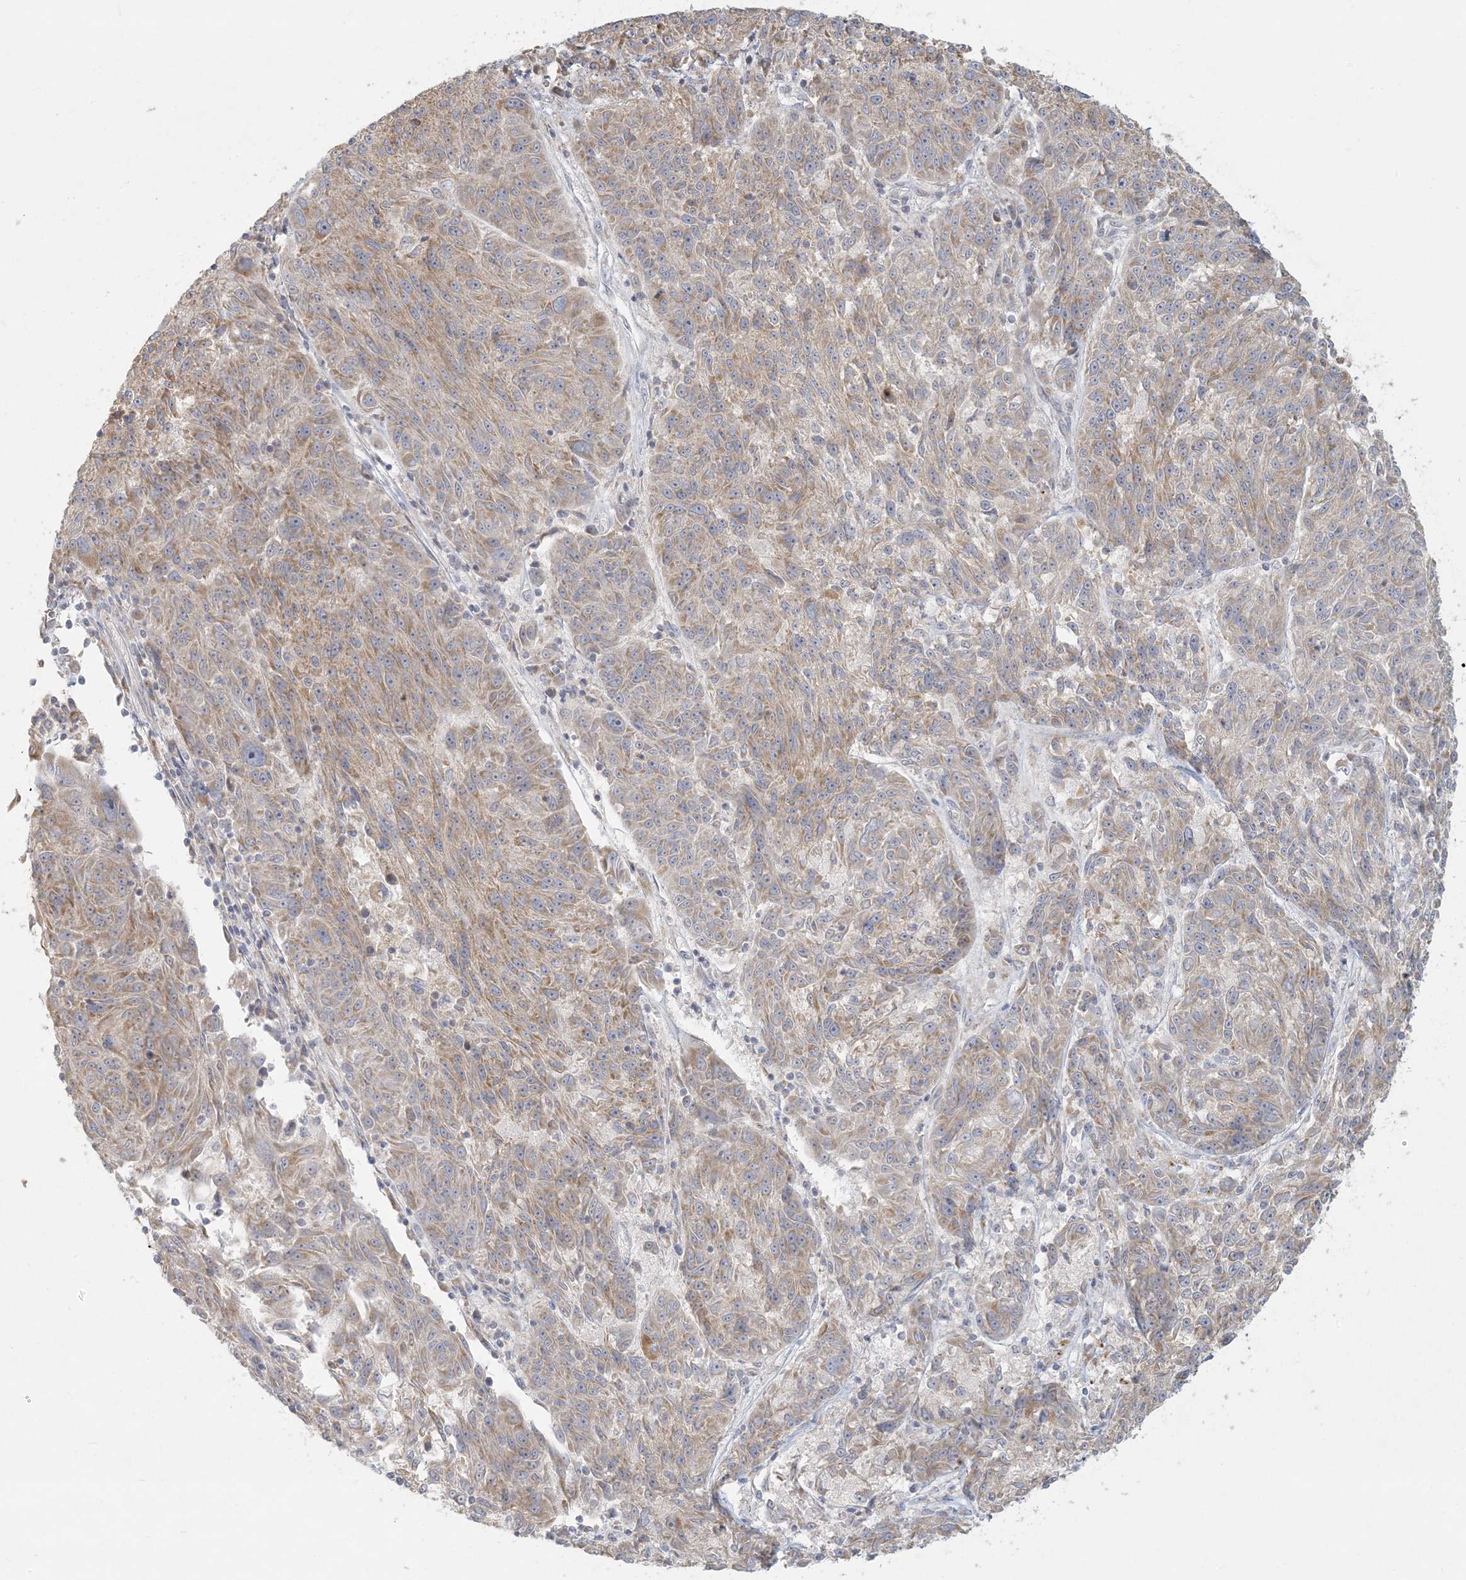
{"staining": {"intensity": "moderate", "quantity": ">75%", "location": "cytoplasmic/membranous"}, "tissue": "melanoma", "cell_type": "Tumor cells", "image_type": "cancer", "snomed": [{"axis": "morphology", "description": "Malignant melanoma, NOS"}, {"axis": "topography", "description": "Skin"}], "caption": "Immunohistochemical staining of human malignant melanoma reveals medium levels of moderate cytoplasmic/membranous staining in about >75% of tumor cells.", "gene": "MCAT", "patient": {"sex": "male", "age": 53}}